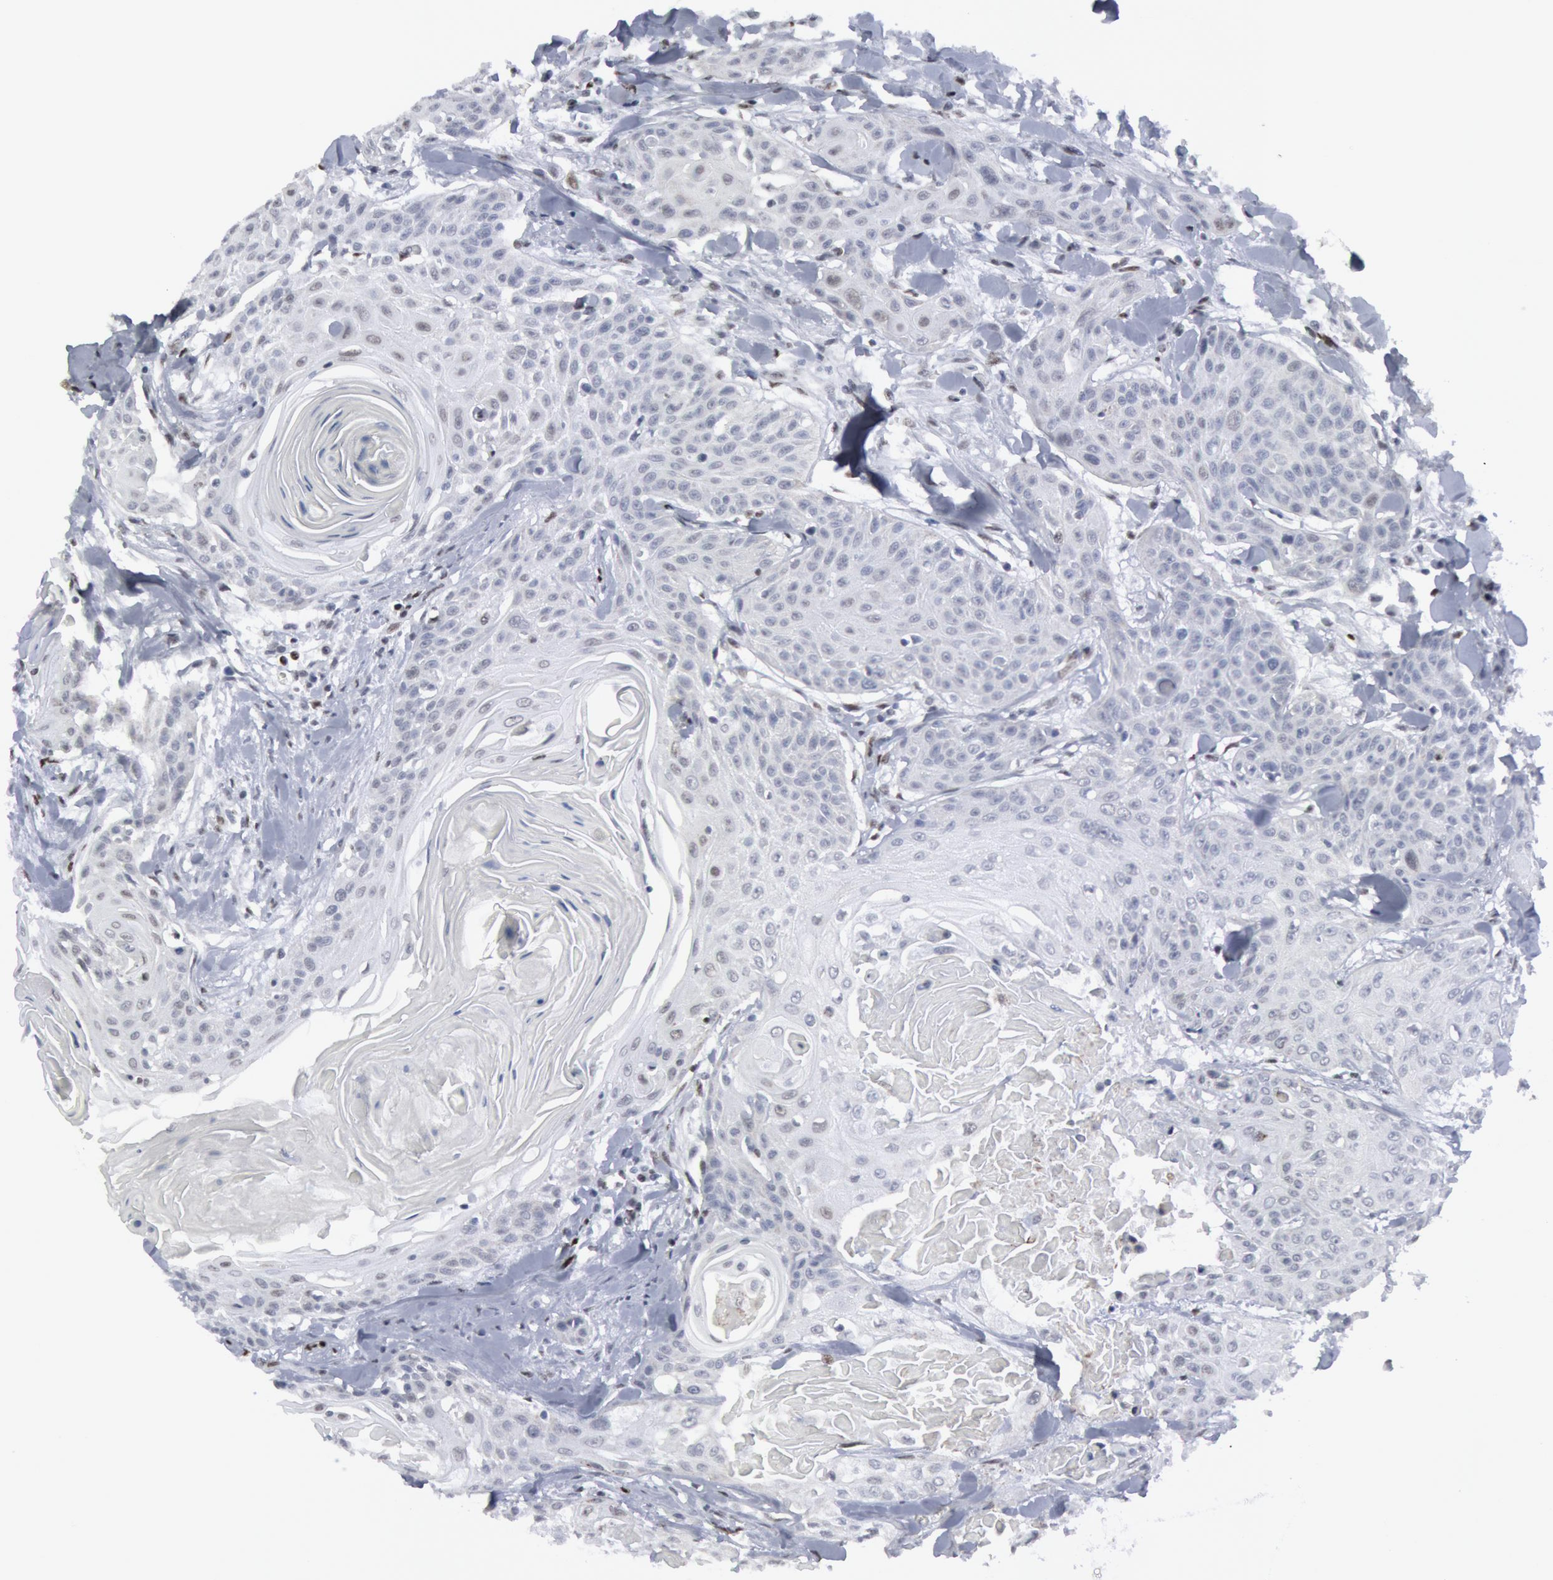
{"staining": {"intensity": "negative", "quantity": "none", "location": "none"}, "tissue": "head and neck cancer", "cell_type": "Tumor cells", "image_type": "cancer", "snomed": [{"axis": "morphology", "description": "Squamous cell carcinoma, NOS"}, {"axis": "morphology", "description": "Squamous cell carcinoma, metastatic, NOS"}, {"axis": "topography", "description": "Lymph node"}, {"axis": "topography", "description": "Salivary gland"}, {"axis": "topography", "description": "Head-Neck"}], "caption": "IHC micrograph of neoplastic tissue: human head and neck squamous cell carcinoma stained with DAB (3,3'-diaminobenzidine) reveals no significant protein staining in tumor cells. (DAB immunohistochemistry (IHC) visualized using brightfield microscopy, high magnification).", "gene": "MECP2", "patient": {"sex": "female", "age": 74}}